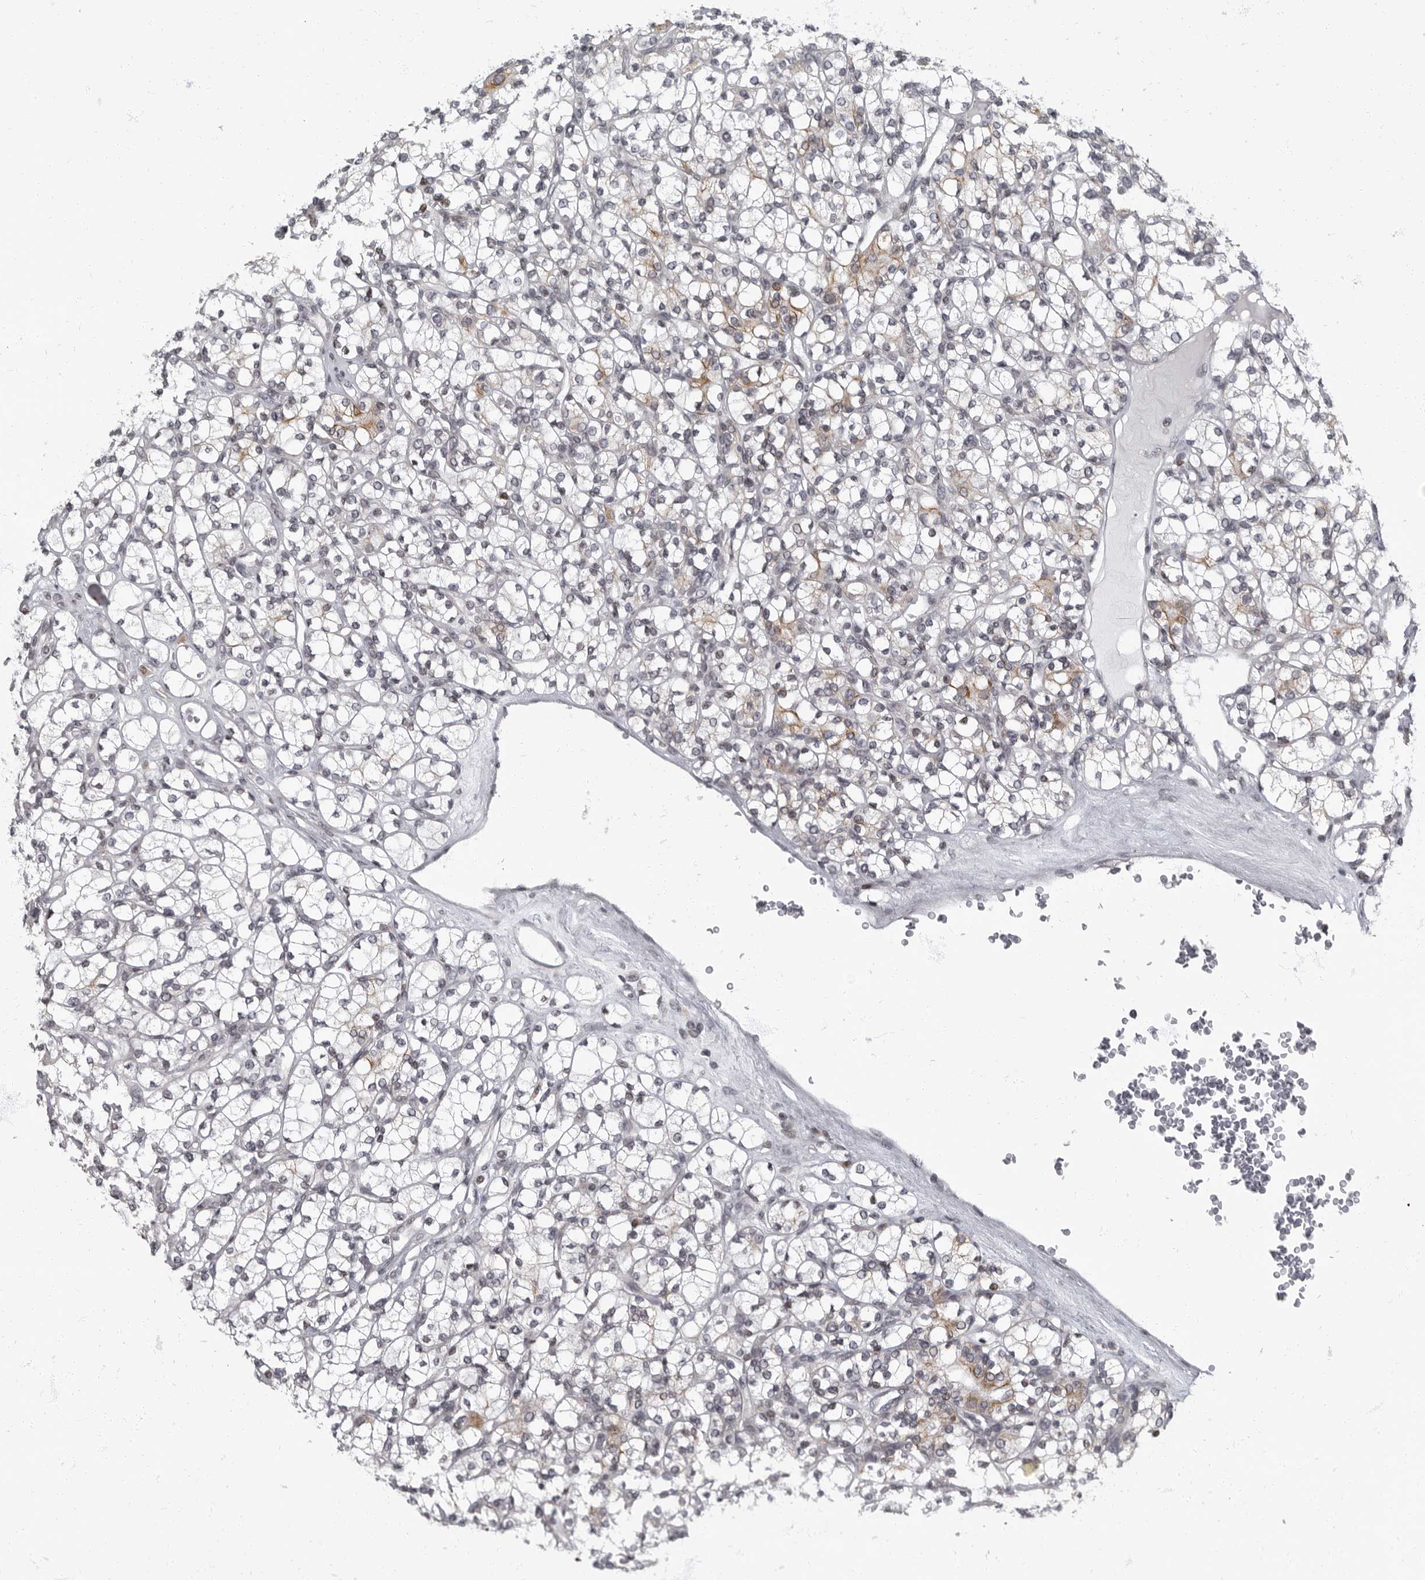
{"staining": {"intensity": "weak", "quantity": "25%-75%", "location": "cytoplasmic/membranous"}, "tissue": "renal cancer", "cell_type": "Tumor cells", "image_type": "cancer", "snomed": [{"axis": "morphology", "description": "Adenocarcinoma, NOS"}, {"axis": "topography", "description": "Kidney"}], "caption": "Tumor cells demonstrate weak cytoplasmic/membranous staining in approximately 25%-75% of cells in renal cancer (adenocarcinoma).", "gene": "EVI5", "patient": {"sex": "male", "age": 77}}